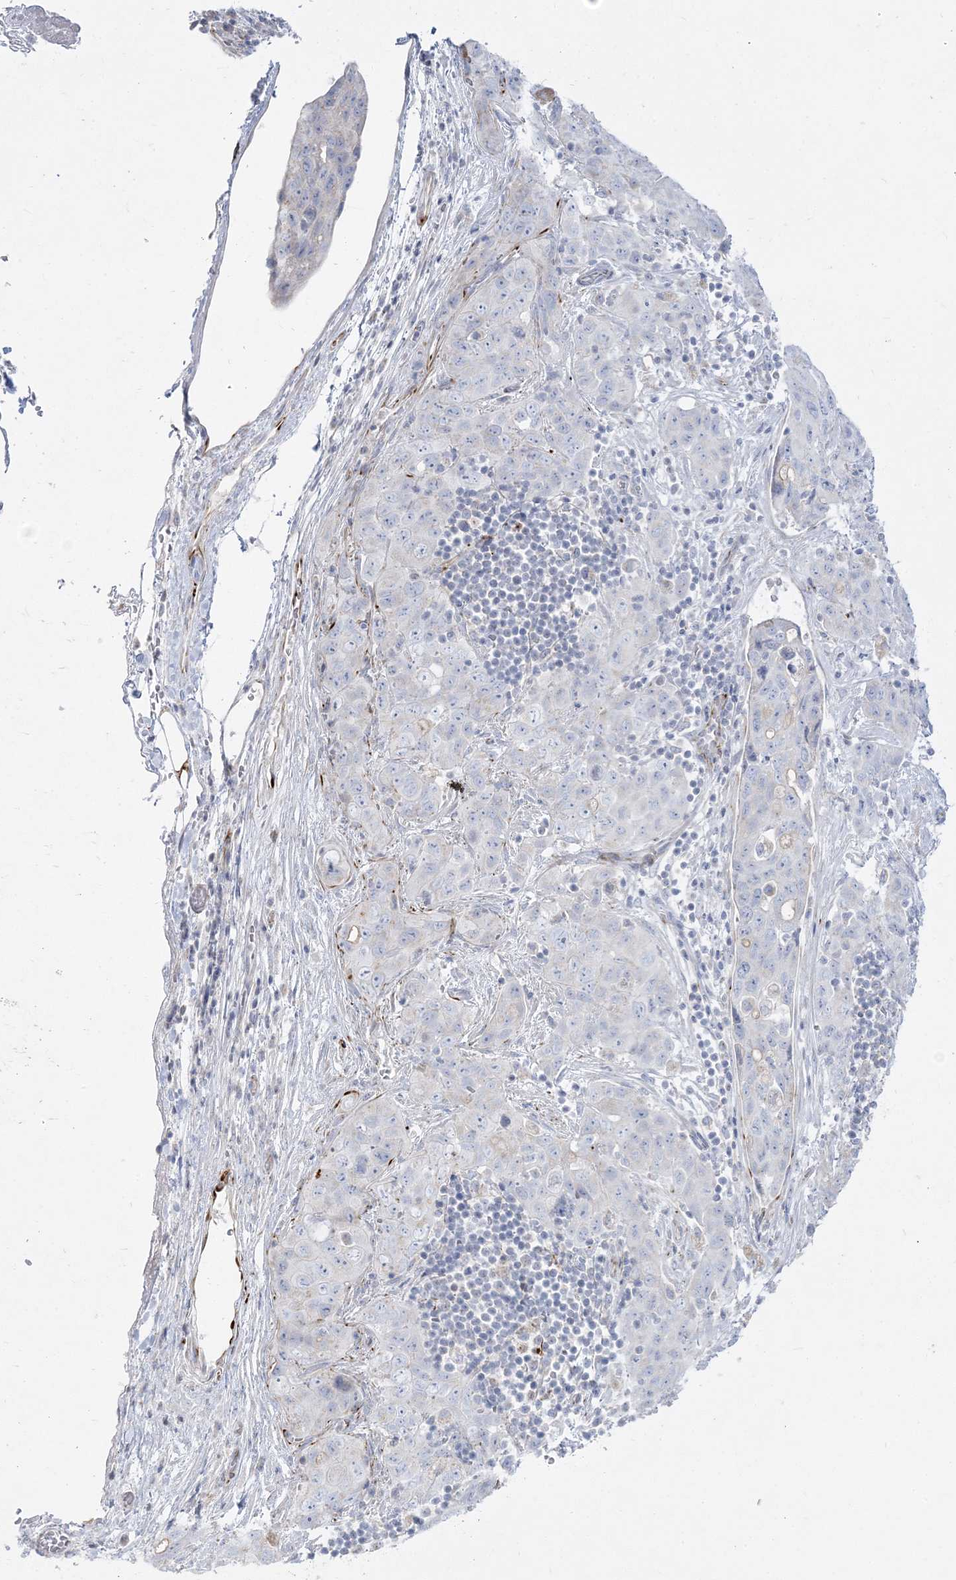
{"staining": {"intensity": "negative", "quantity": "none", "location": "none"}, "tissue": "stomach cancer", "cell_type": "Tumor cells", "image_type": "cancer", "snomed": [{"axis": "morphology", "description": "Normal tissue, NOS"}, {"axis": "morphology", "description": "Adenocarcinoma, NOS"}, {"axis": "topography", "description": "Lymph node"}, {"axis": "topography", "description": "Stomach"}], "caption": "This is a photomicrograph of IHC staining of stomach cancer, which shows no staining in tumor cells.", "gene": "GPAT2", "patient": {"sex": "male", "age": 48}}